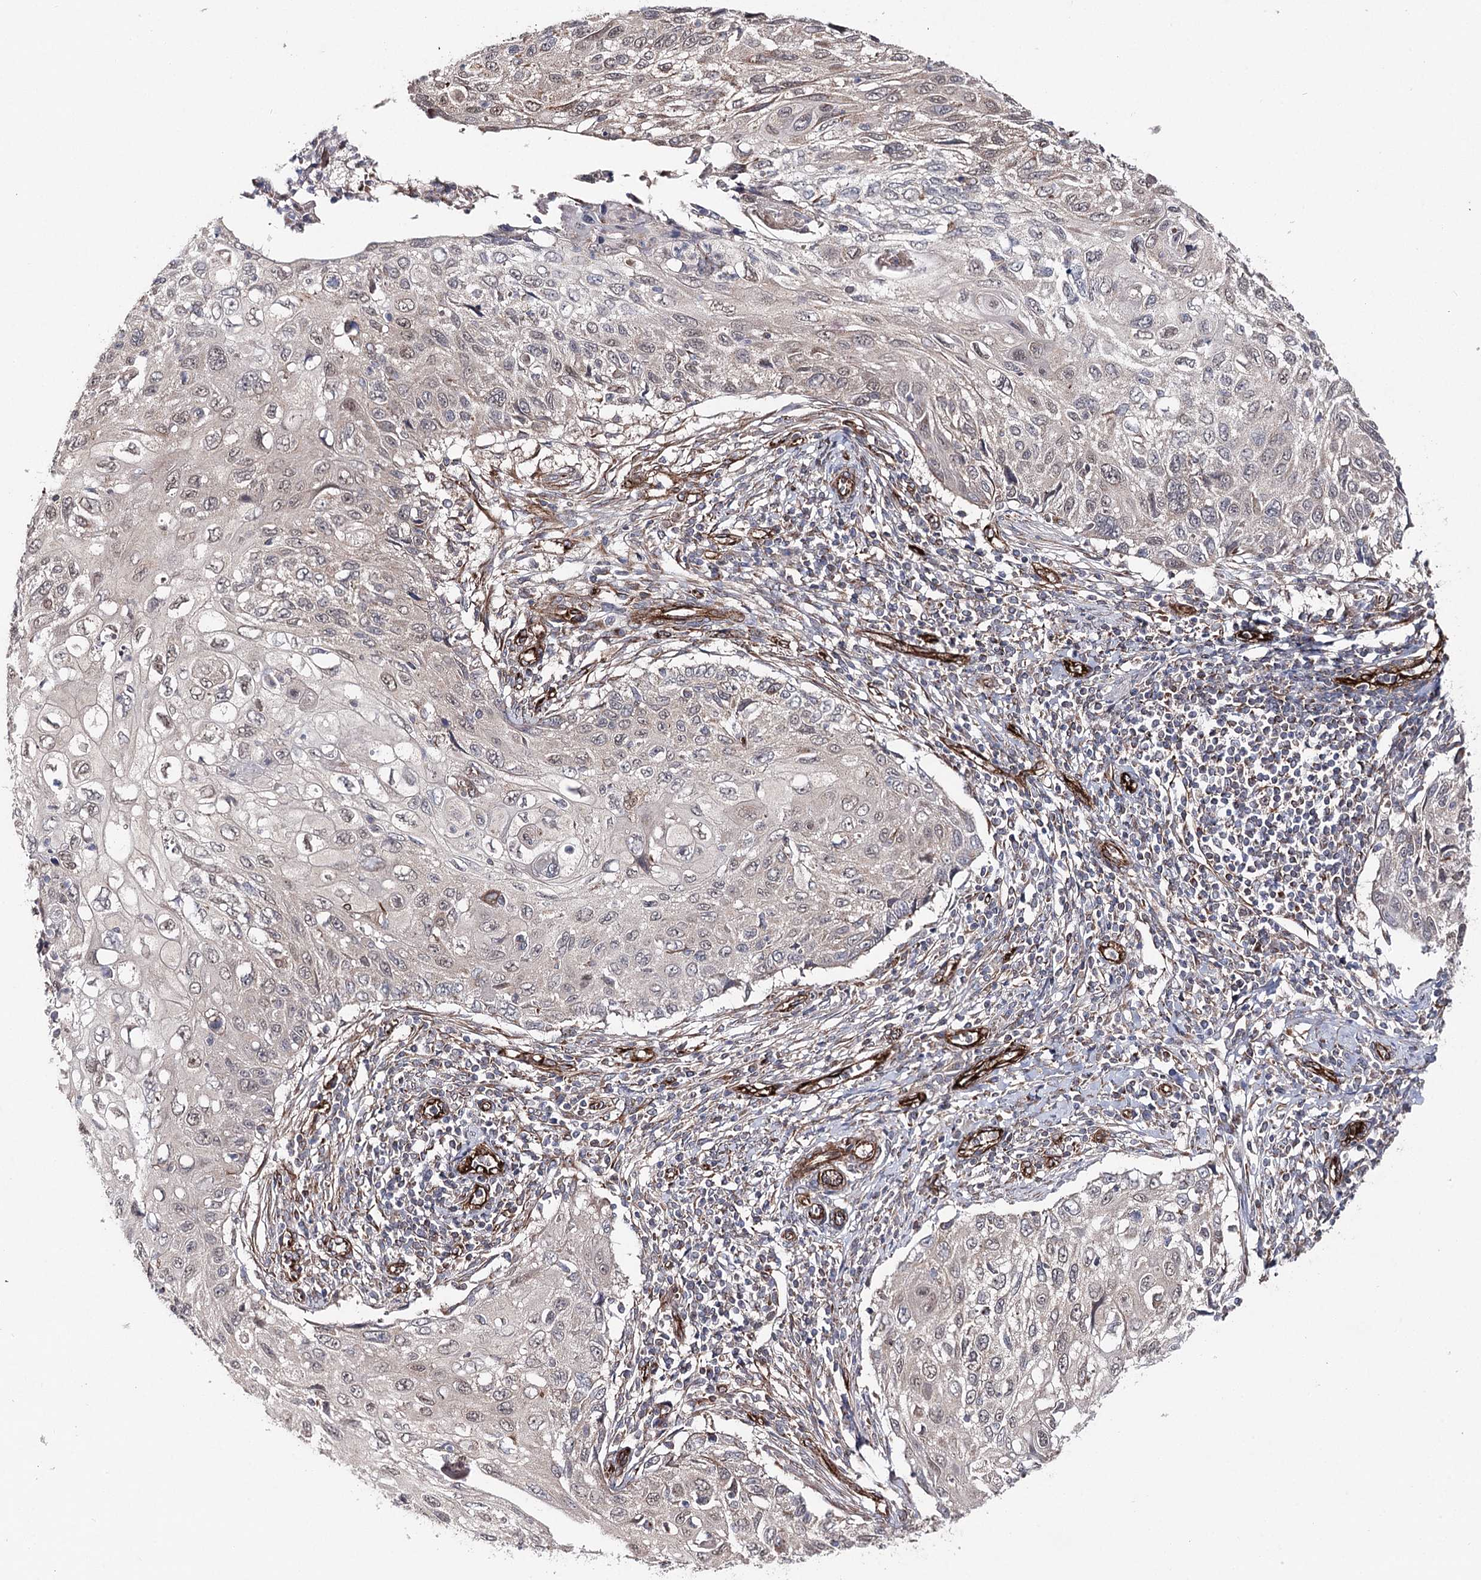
{"staining": {"intensity": "weak", "quantity": "<25%", "location": "nuclear"}, "tissue": "cervical cancer", "cell_type": "Tumor cells", "image_type": "cancer", "snomed": [{"axis": "morphology", "description": "Squamous cell carcinoma, NOS"}, {"axis": "topography", "description": "Cervix"}], "caption": "Protein analysis of squamous cell carcinoma (cervical) demonstrates no significant staining in tumor cells. (Brightfield microscopy of DAB (3,3'-diaminobenzidine) immunohistochemistry at high magnification).", "gene": "MIB1", "patient": {"sex": "female", "age": 70}}